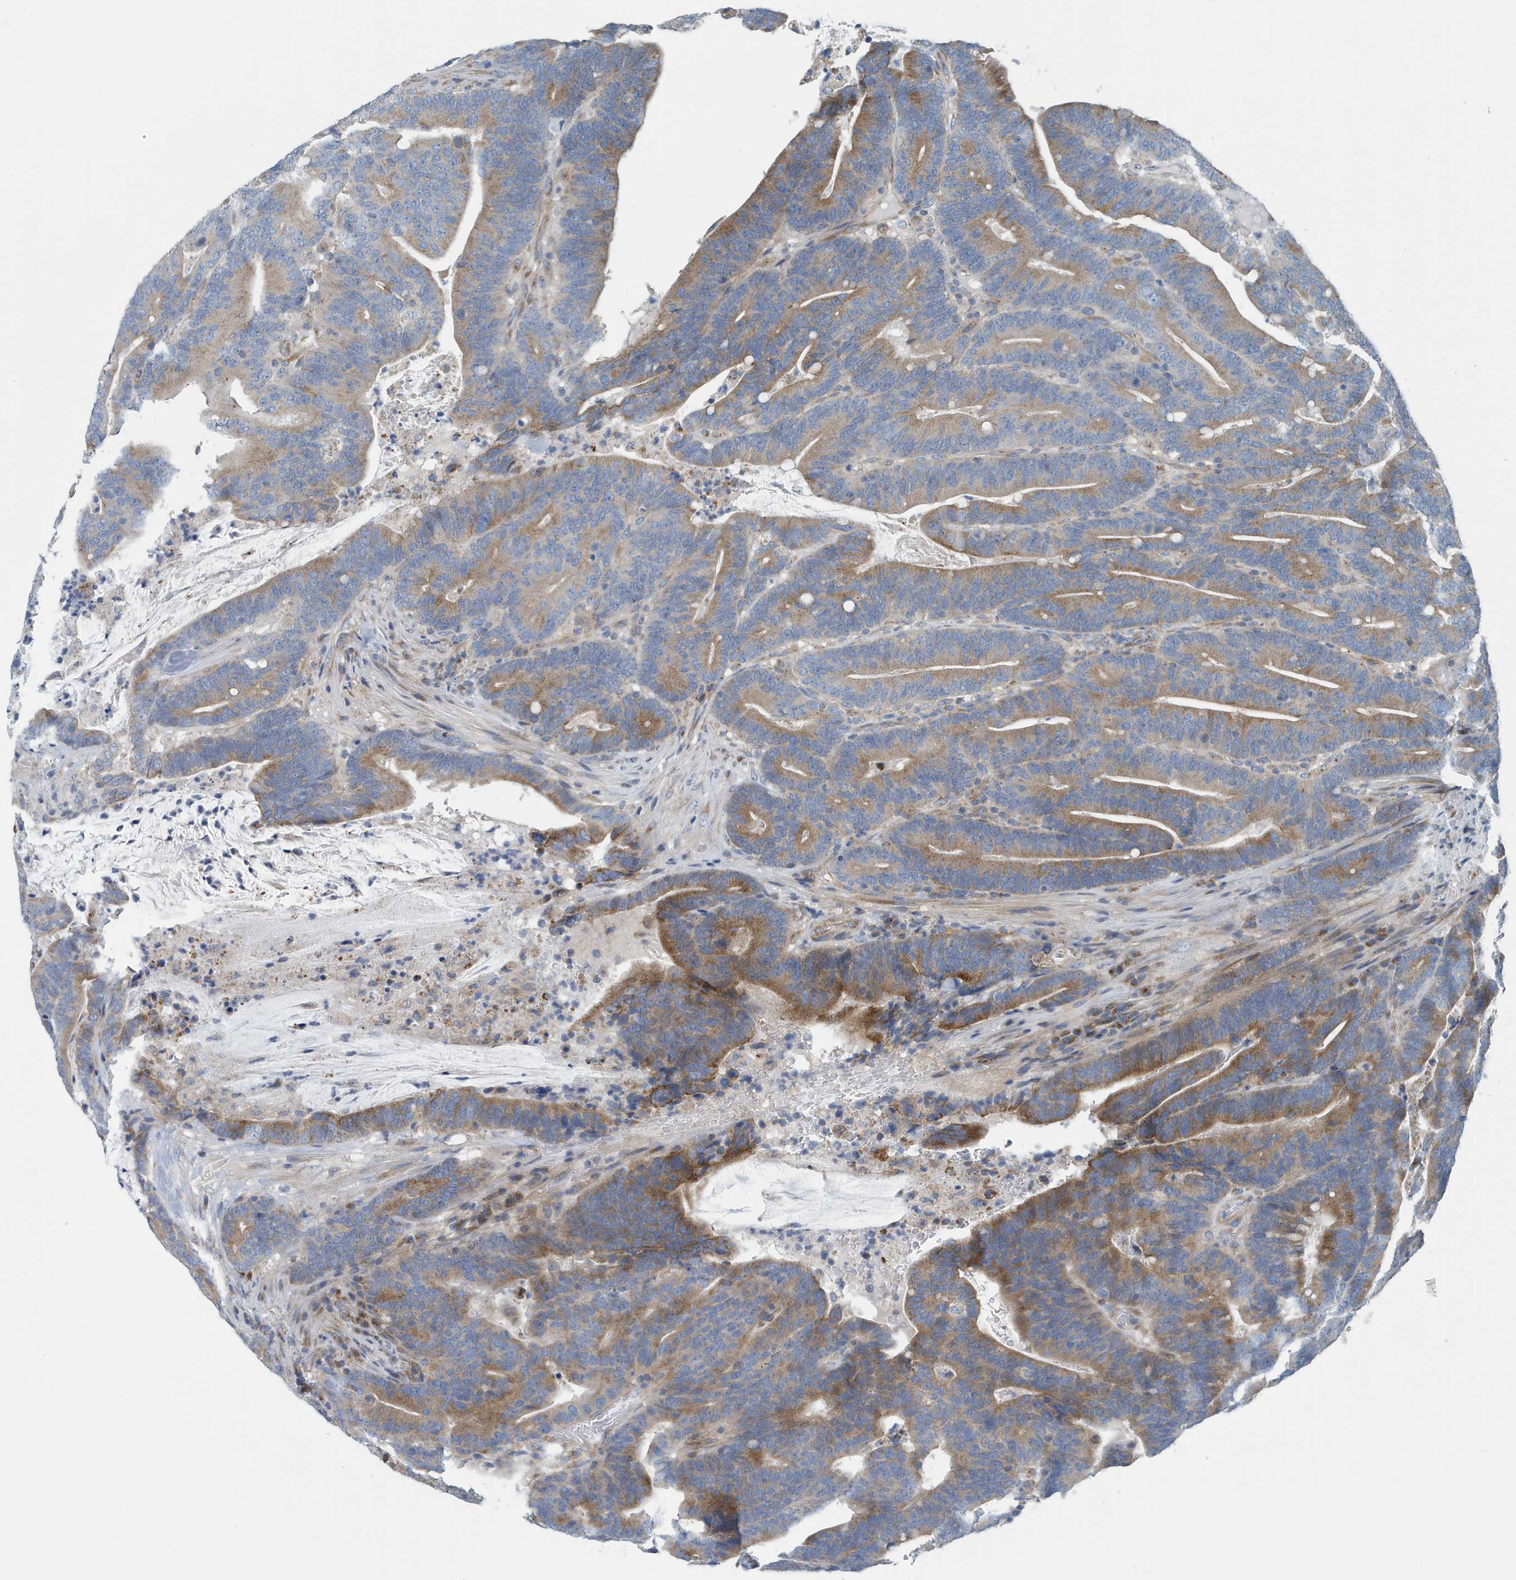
{"staining": {"intensity": "moderate", "quantity": ">75%", "location": "cytoplasmic/membranous"}, "tissue": "colorectal cancer", "cell_type": "Tumor cells", "image_type": "cancer", "snomed": [{"axis": "morphology", "description": "Adenocarcinoma, NOS"}, {"axis": "topography", "description": "Colon"}], "caption": "Colorectal cancer tissue reveals moderate cytoplasmic/membranous staining in about >75% of tumor cells, visualized by immunohistochemistry. The staining is performed using DAB (3,3'-diaminobenzidine) brown chromogen to label protein expression. The nuclei are counter-stained blue using hematoxylin.", "gene": "PPM1M", "patient": {"sex": "female", "age": 66}}